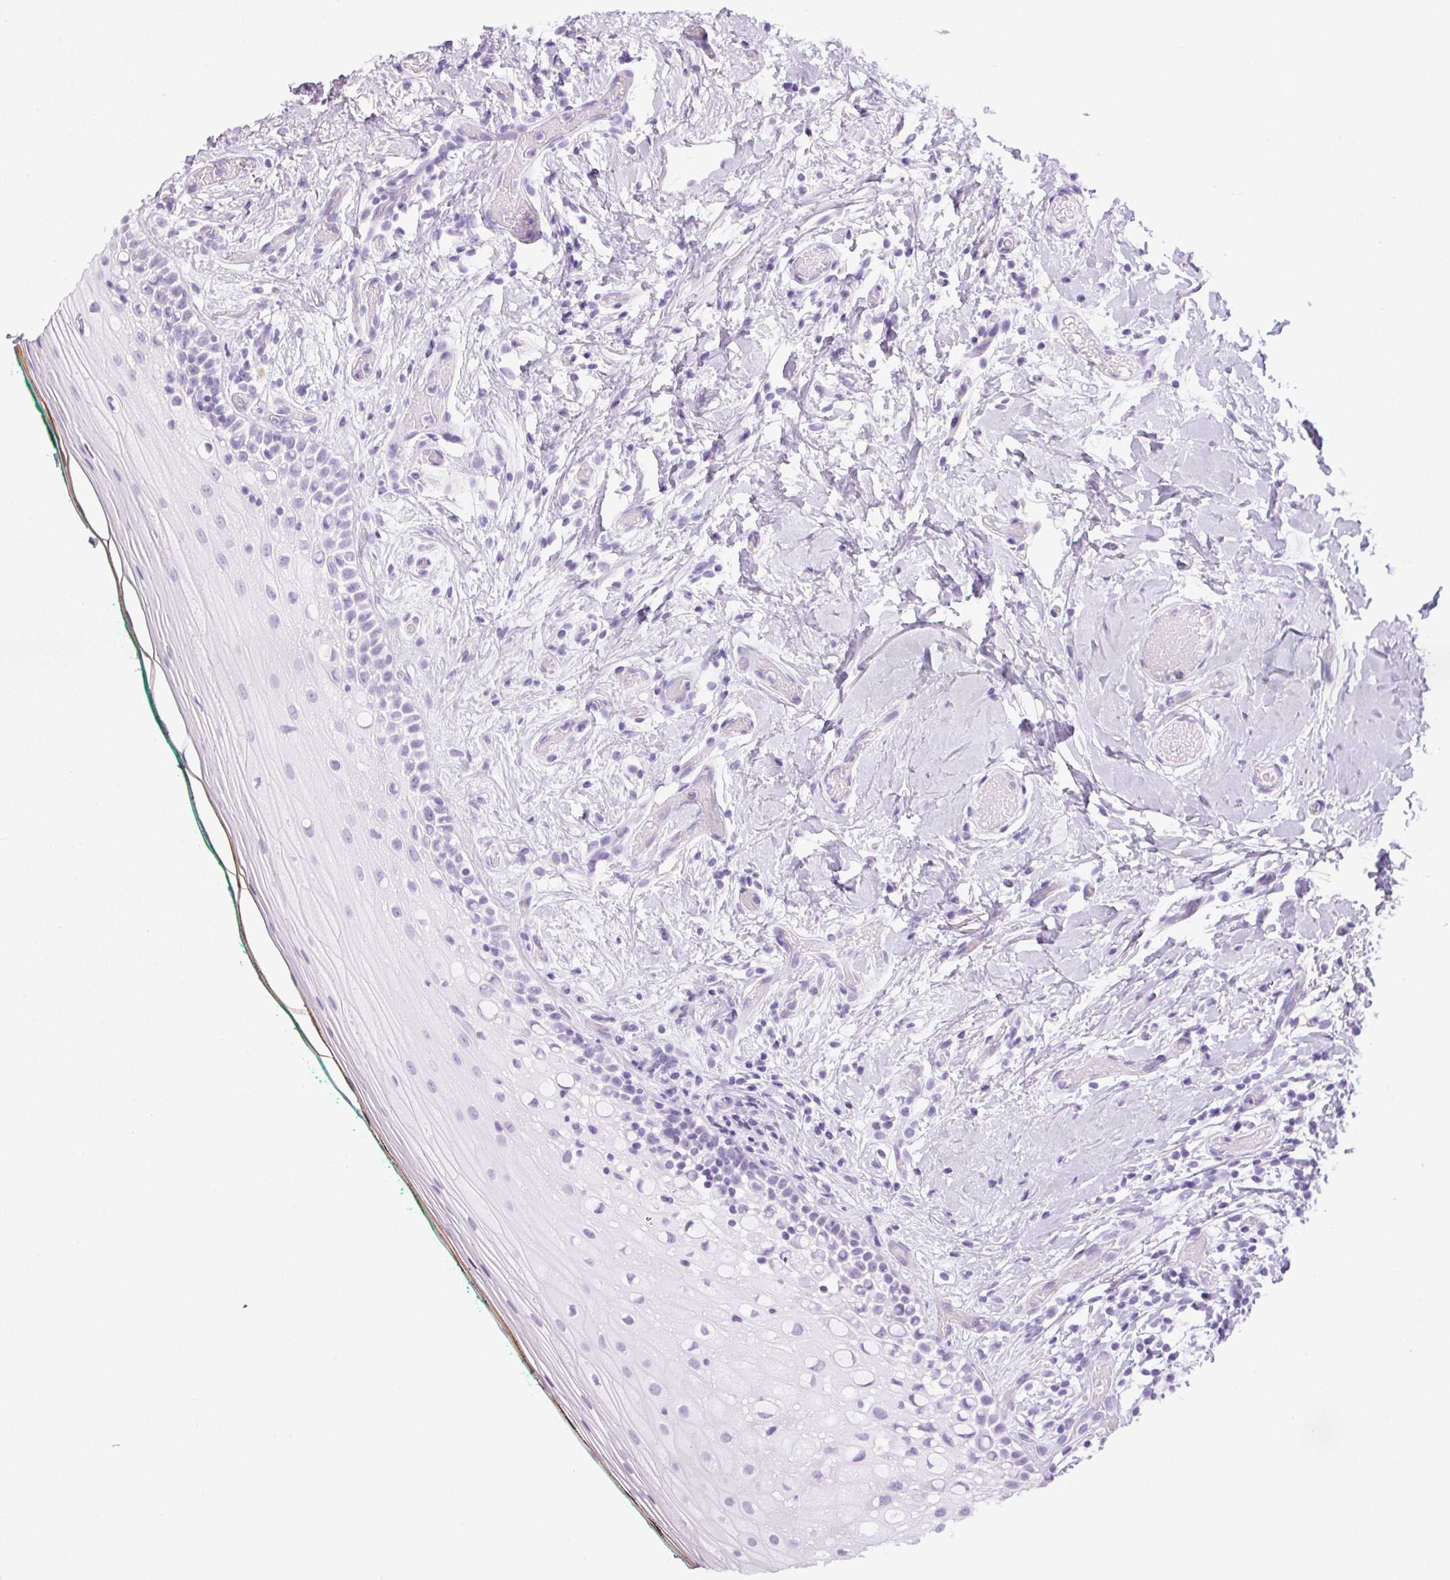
{"staining": {"intensity": "negative", "quantity": "none", "location": "none"}, "tissue": "oral mucosa", "cell_type": "Squamous epithelial cells", "image_type": "normal", "snomed": [{"axis": "morphology", "description": "Normal tissue, NOS"}, {"axis": "topography", "description": "Oral tissue"}], "caption": "DAB (3,3'-diaminobenzidine) immunohistochemical staining of unremarkable human oral mucosa demonstrates no significant staining in squamous epithelial cells. (Brightfield microscopy of DAB (3,3'-diaminobenzidine) immunohistochemistry at high magnification).", "gene": "TMEM175", "patient": {"sex": "female", "age": 83}}